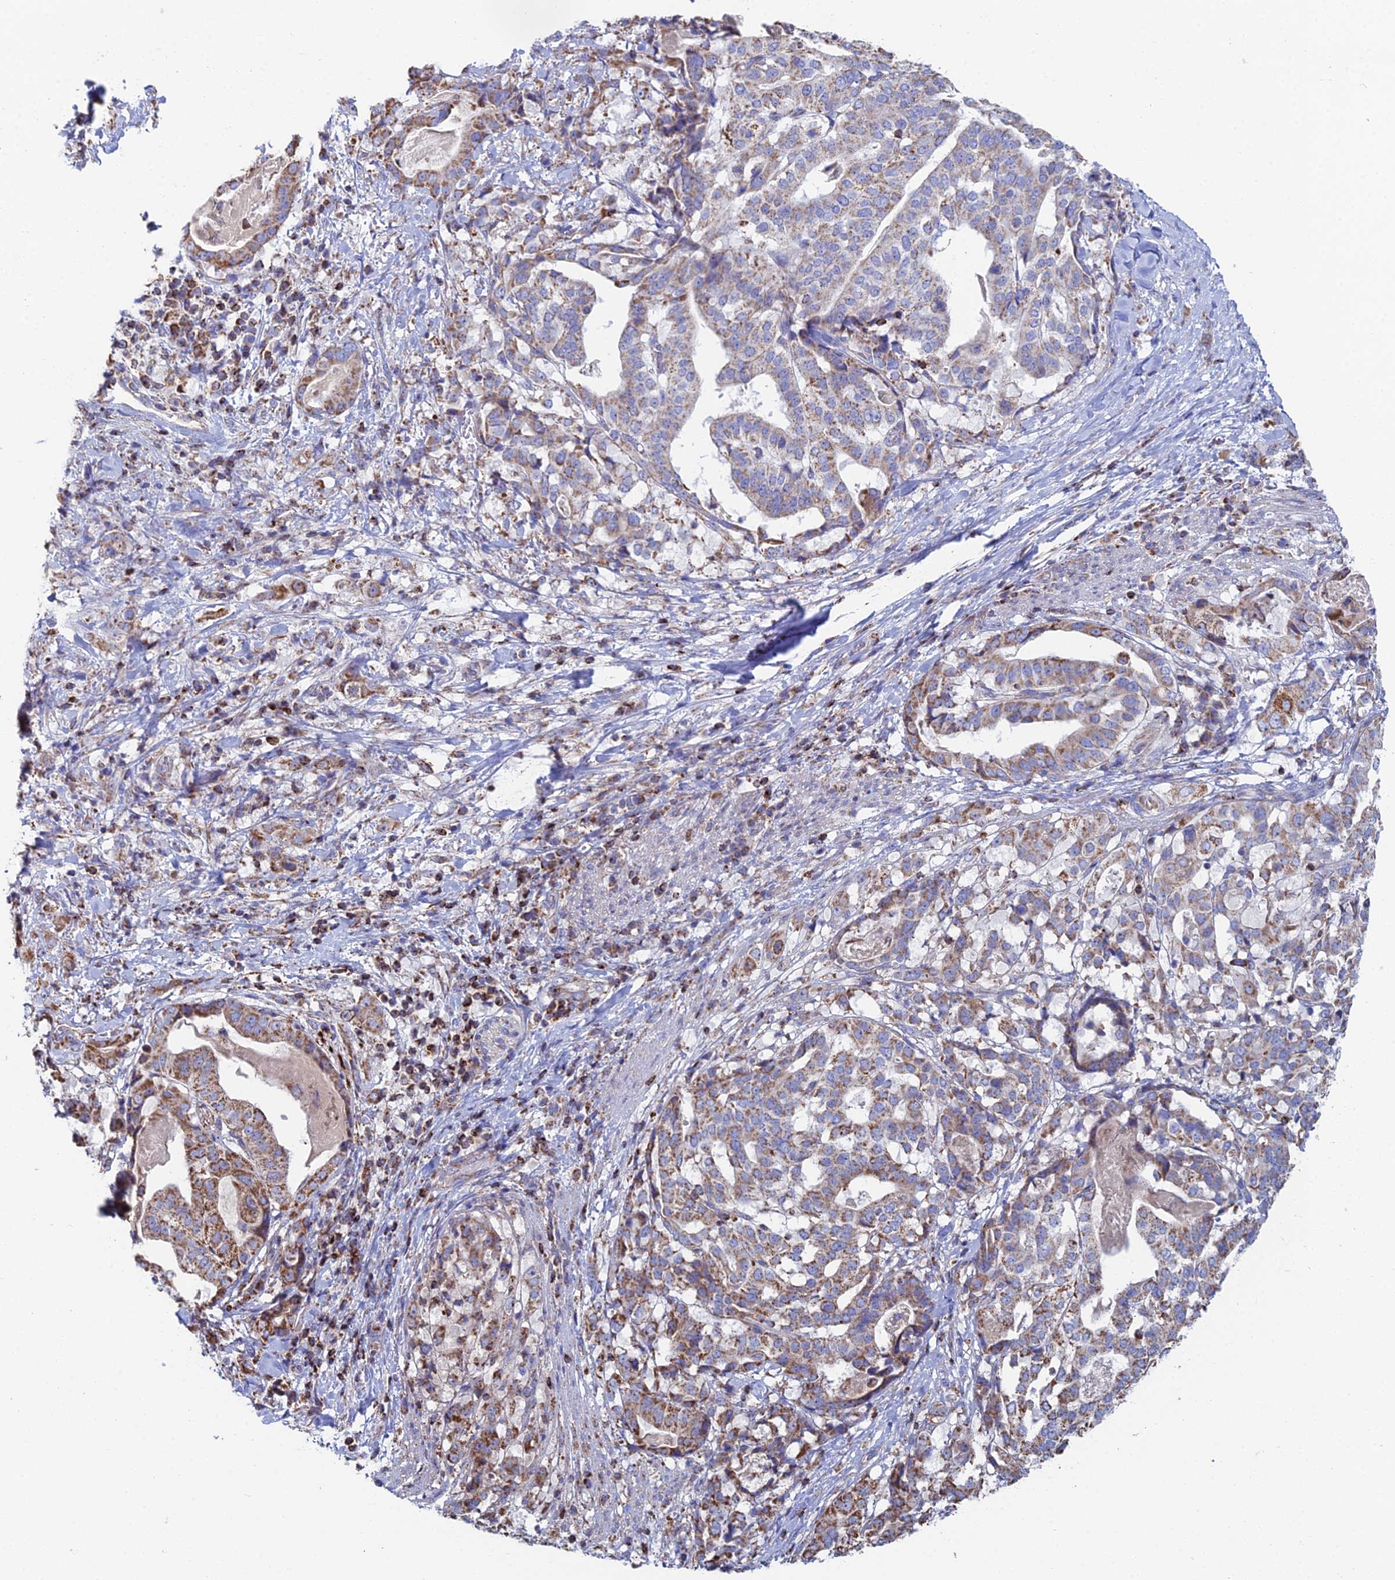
{"staining": {"intensity": "moderate", "quantity": "25%-75%", "location": "cytoplasmic/membranous"}, "tissue": "stomach cancer", "cell_type": "Tumor cells", "image_type": "cancer", "snomed": [{"axis": "morphology", "description": "Adenocarcinoma, NOS"}, {"axis": "topography", "description": "Stomach"}], "caption": "A medium amount of moderate cytoplasmic/membranous staining is appreciated in about 25%-75% of tumor cells in stomach cancer (adenocarcinoma) tissue.", "gene": "SPOCK2", "patient": {"sex": "male", "age": 48}}